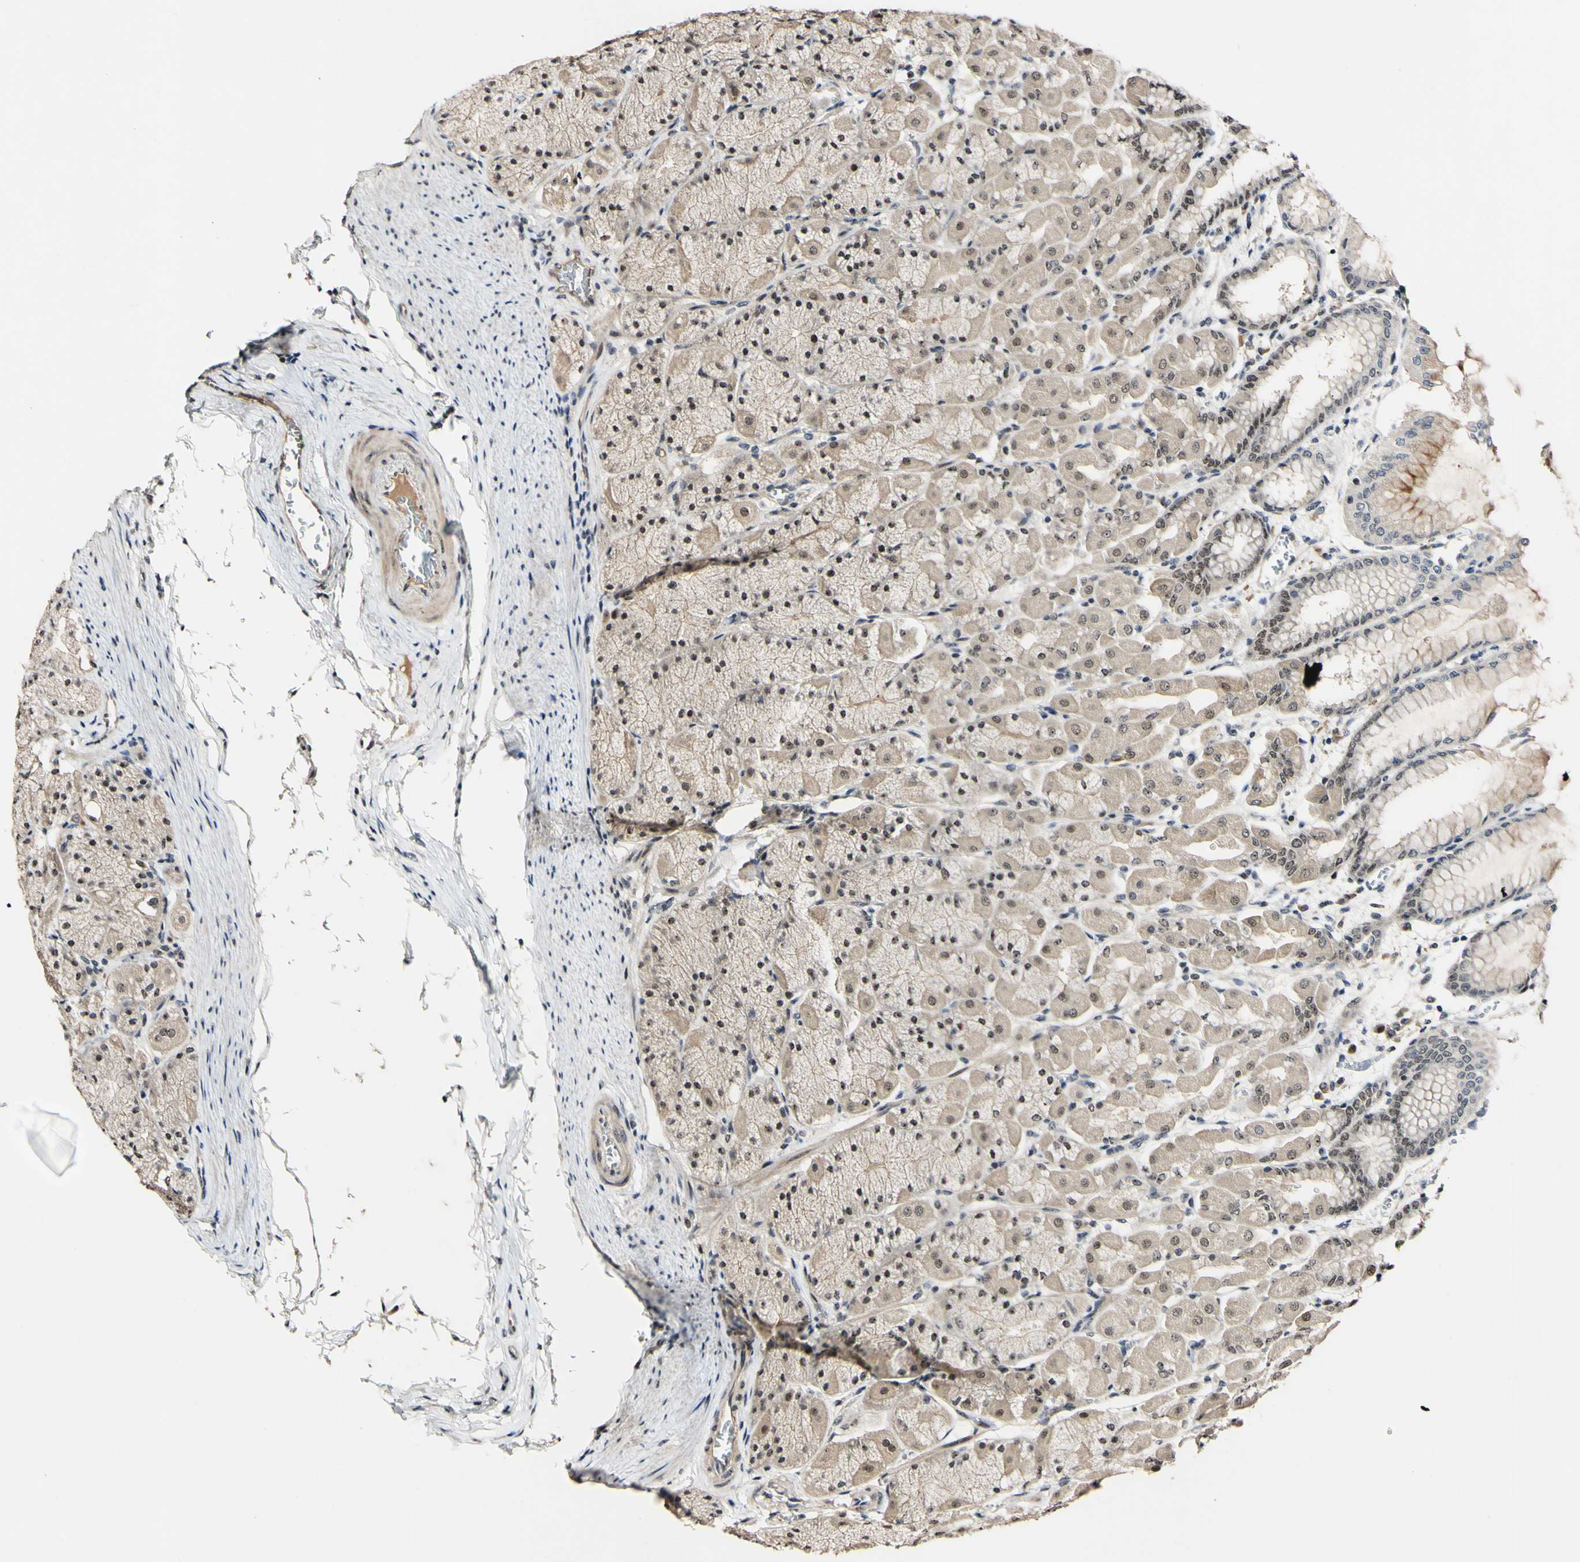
{"staining": {"intensity": "strong", "quantity": "25%-75%", "location": "cytoplasmic/membranous,nuclear"}, "tissue": "stomach", "cell_type": "Glandular cells", "image_type": "normal", "snomed": [{"axis": "morphology", "description": "Normal tissue, NOS"}, {"axis": "topography", "description": "Stomach, upper"}], "caption": "Stomach stained with DAB immunohistochemistry shows high levels of strong cytoplasmic/membranous,nuclear expression in about 25%-75% of glandular cells. The protein is stained brown, and the nuclei are stained in blue (DAB IHC with brightfield microscopy, high magnification).", "gene": "POLR2F", "patient": {"sex": "female", "age": 56}}